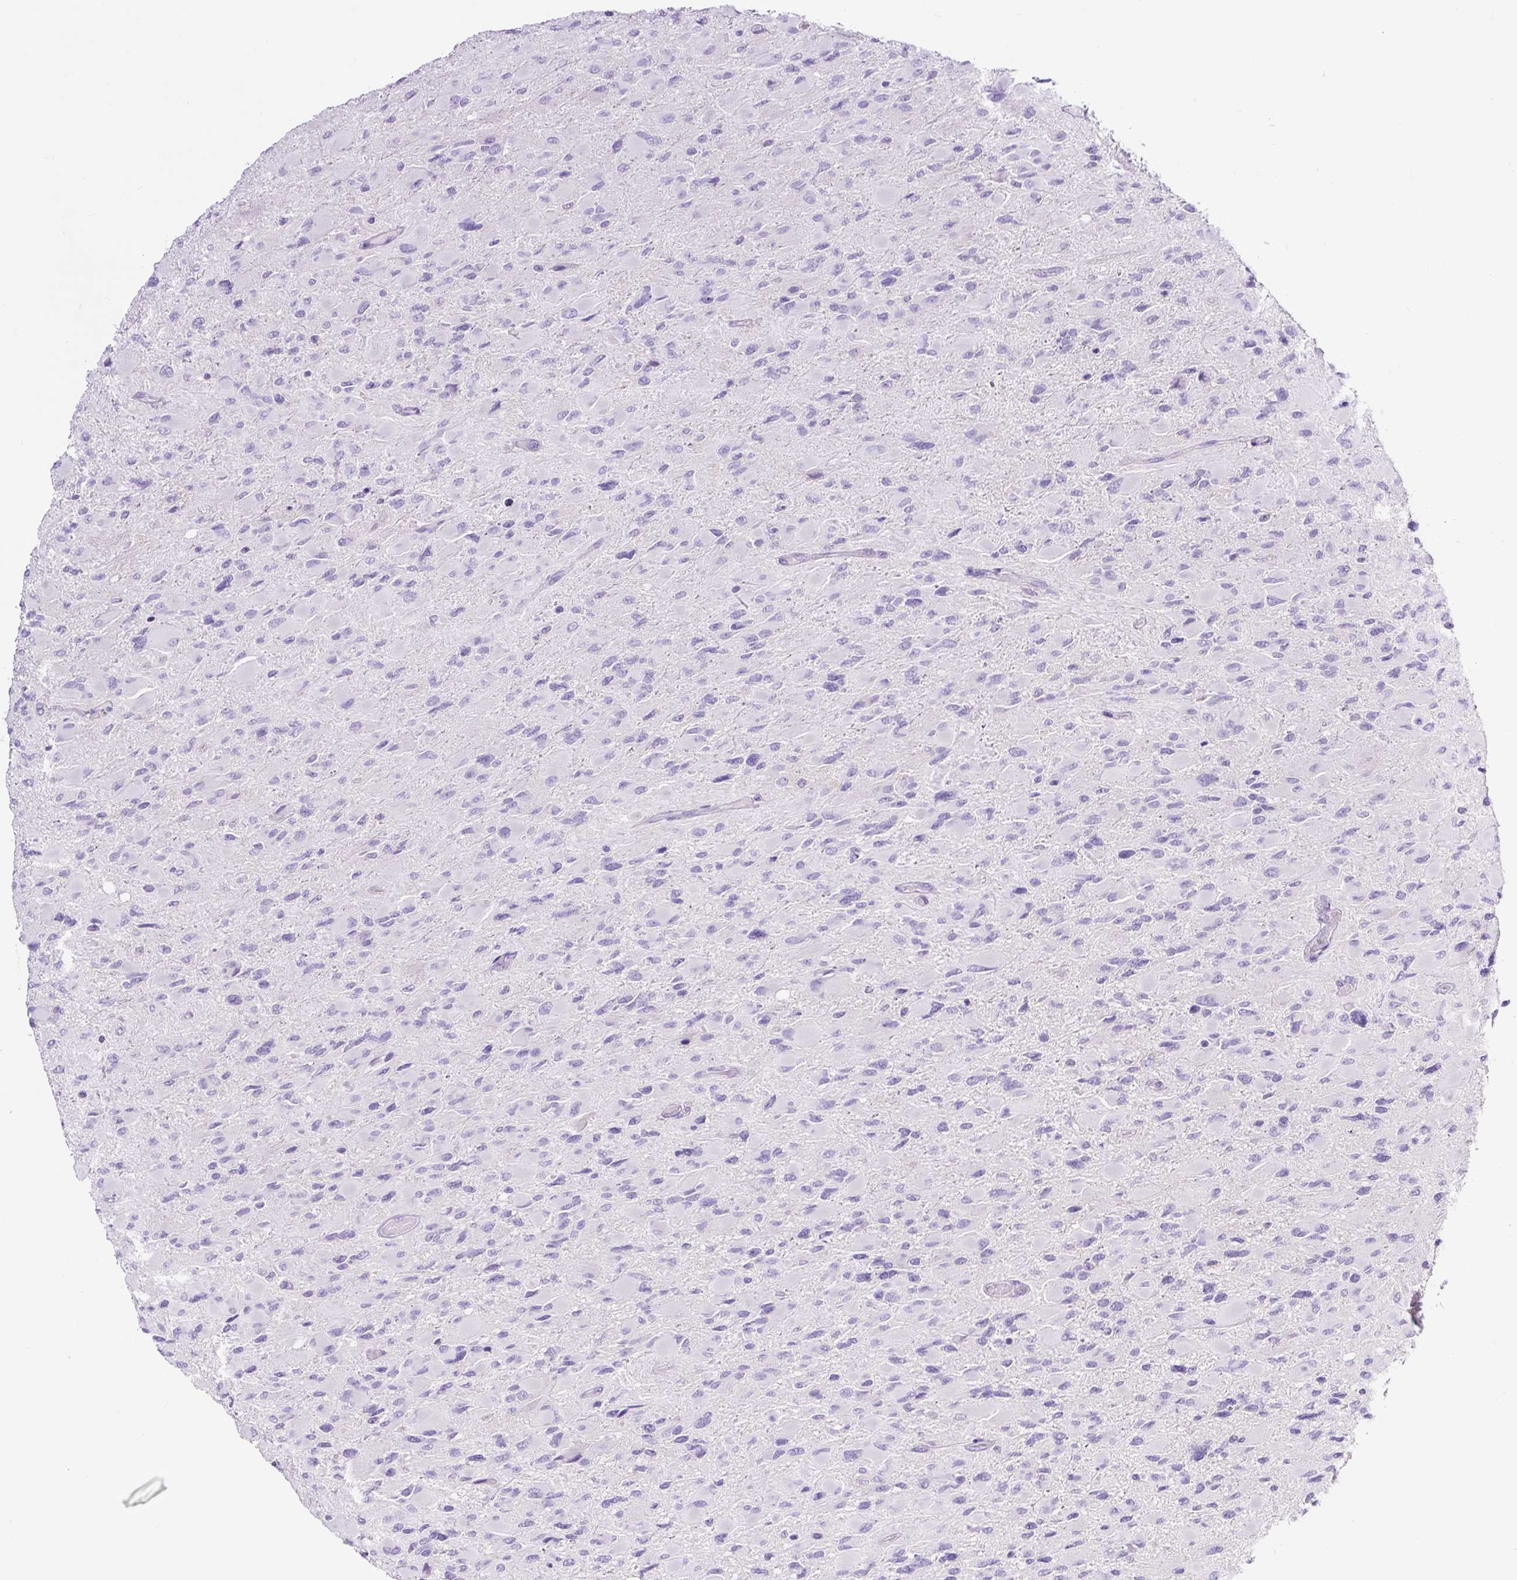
{"staining": {"intensity": "negative", "quantity": "none", "location": "none"}, "tissue": "glioma", "cell_type": "Tumor cells", "image_type": "cancer", "snomed": [{"axis": "morphology", "description": "Glioma, malignant, High grade"}, {"axis": "topography", "description": "Cerebral cortex"}], "caption": "High power microscopy photomicrograph of an immunohistochemistry (IHC) image of glioma, revealing no significant positivity in tumor cells.", "gene": "RNF212B", "patient": {"sex": "female", "age": 36}}